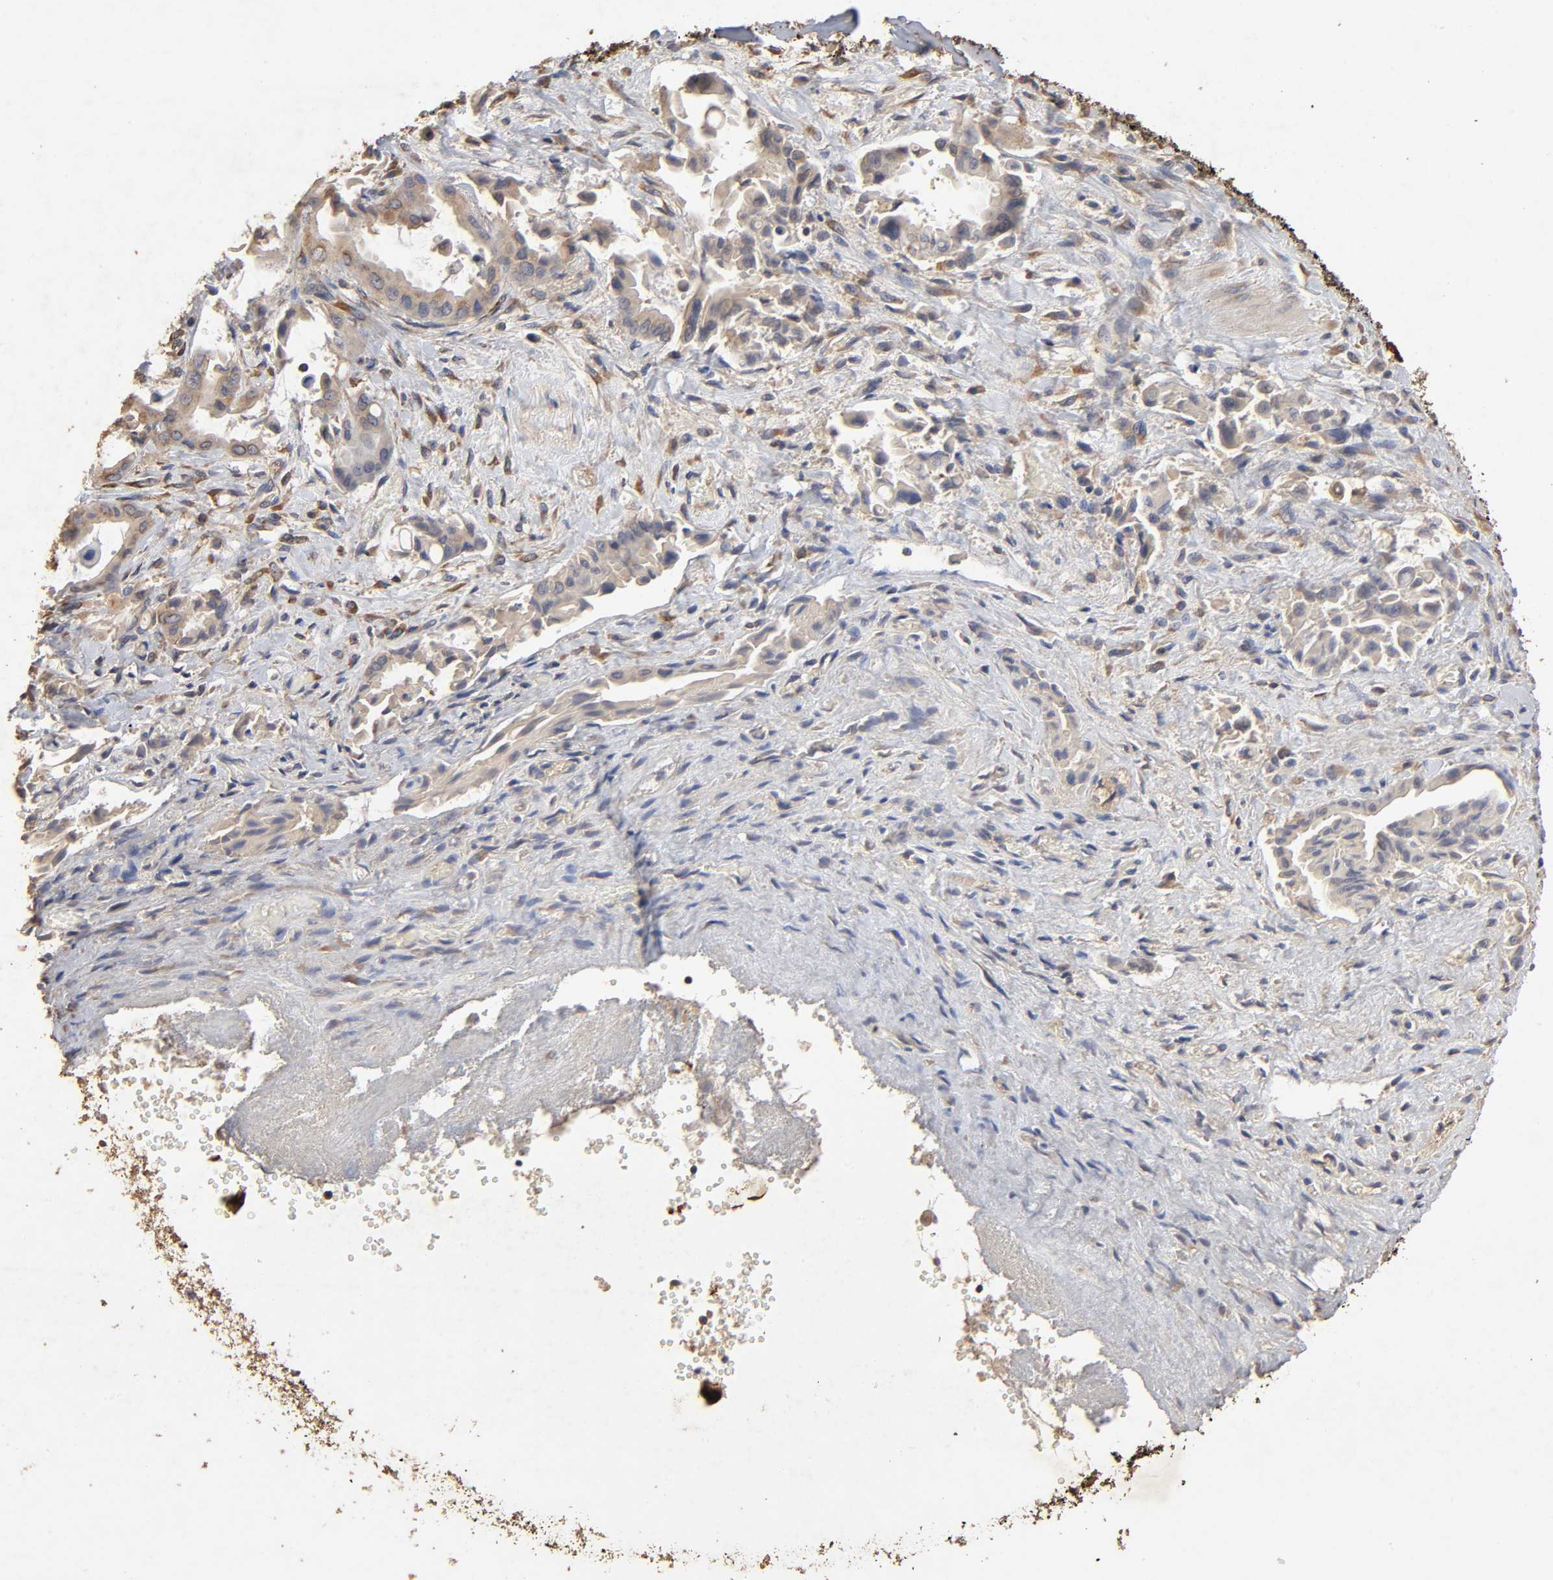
{"staining": {"intensity": "weak", "quantity": ">75%", "location": "cytoplasmic/membranous"}, "tissue": "liver cancer", "cell_type": "Tumor cells", "image_type": "cancer", "snomed": [{"axis": "morphology", "description": "Cholangiocarcinoma"}, {"axis": "topography", "description": "Liver"}], "caption": "Protein staining displays weak cytoplasmic/membranous positivity in about >75% of tumor cells in liver cholangiocarcinoma.", "gene": "EIF4G2", "patient": {"sex": "male", "age": 58}}